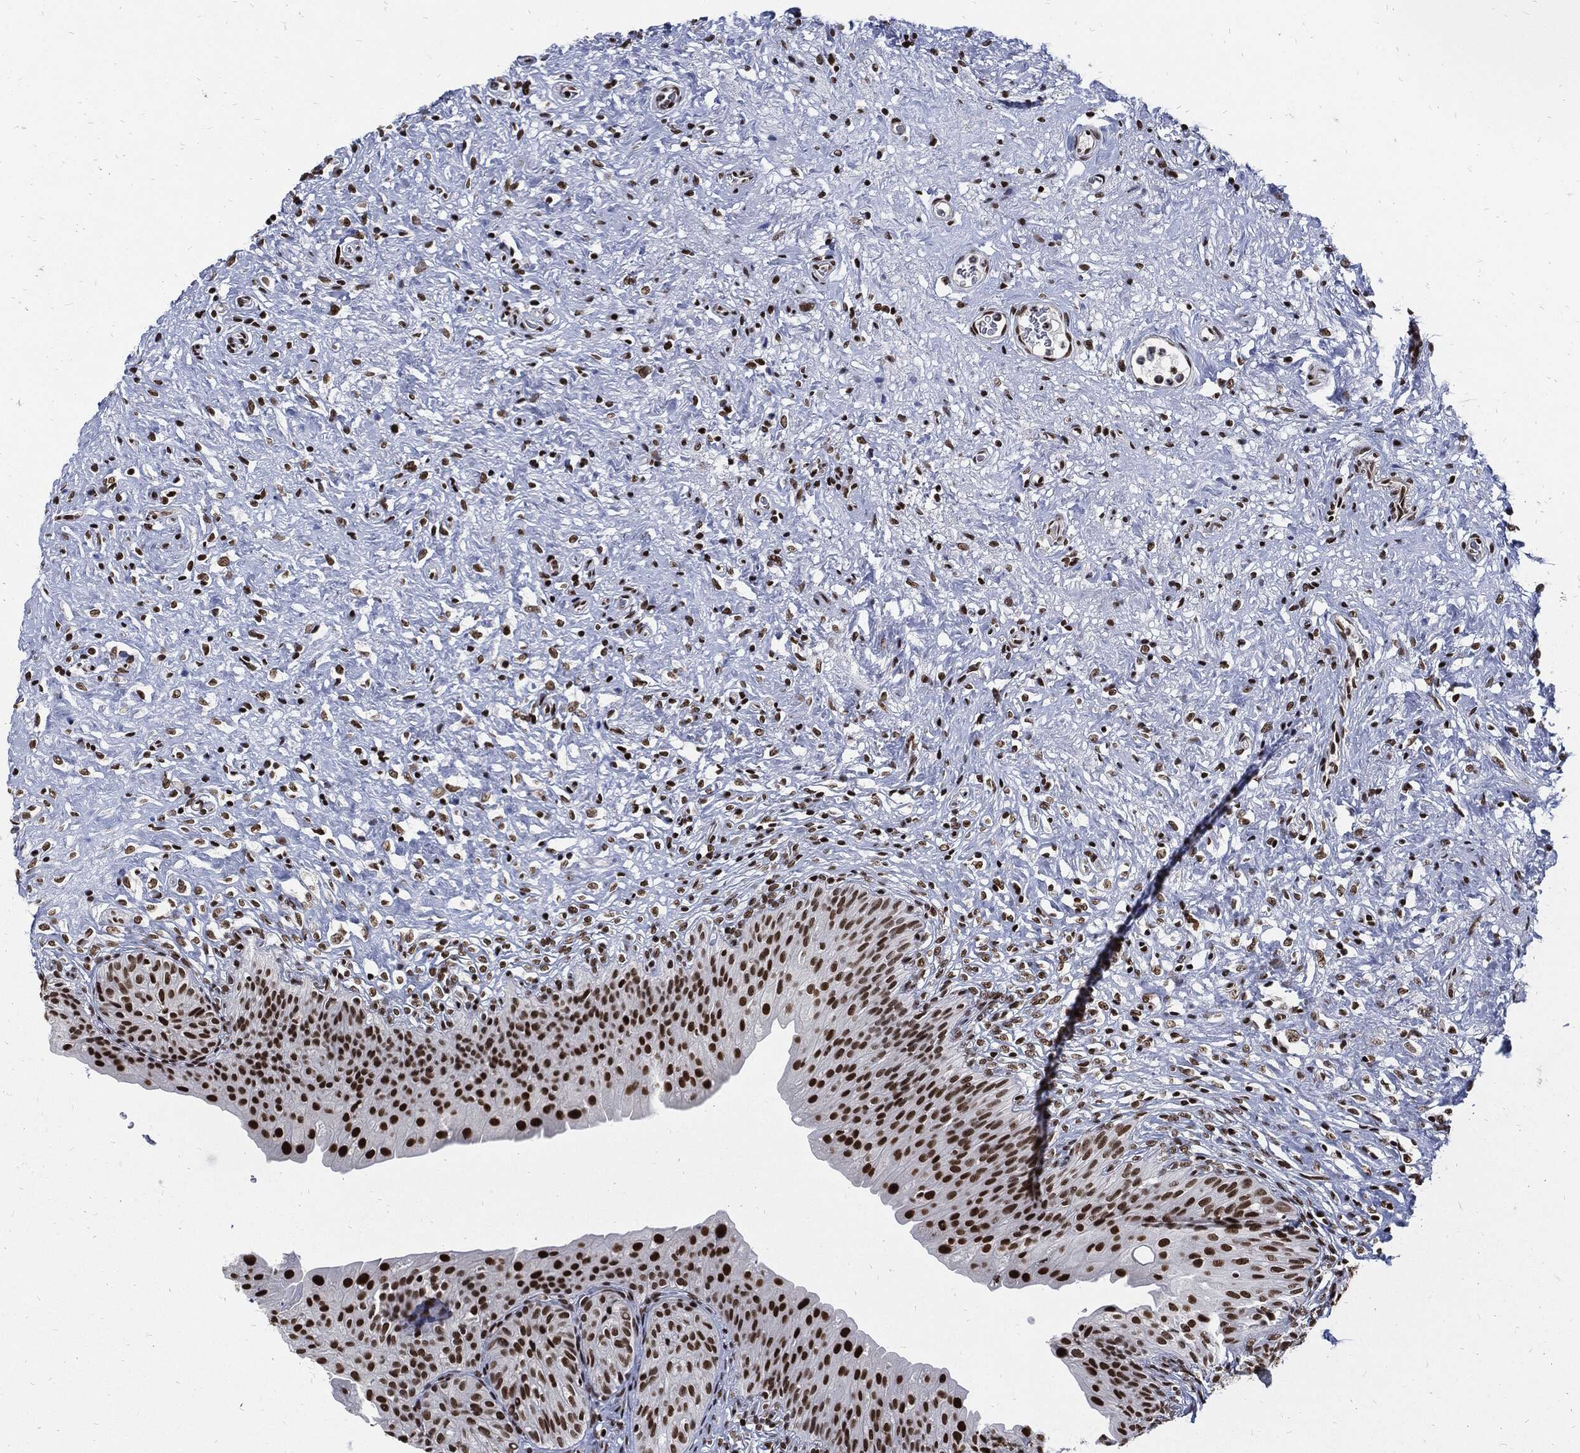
{"staining": {"intensity": "strong", "quantity": ">75%", "location": "nuclear"}, "tissue": "urinary bladder", "cell_type": "Urothelial cells", "image_type": "normal", "snomed": [{"axis": "morphology", "description": "Normal tissue, NOS"}, {"axis": "topography", "description": "Urinary bladder"}], "caption": "Protein expression analysis of normal urinary bladder shows strong nuclear expression in approximately >75% of urothelial cells. The protein of interest is stained brown, and the nuclei are stained in blue (DAB IHC with brightfield microscopy, high magnification).", "gene": "TERF2", "patient": {"sex": "male", "age": 46}}